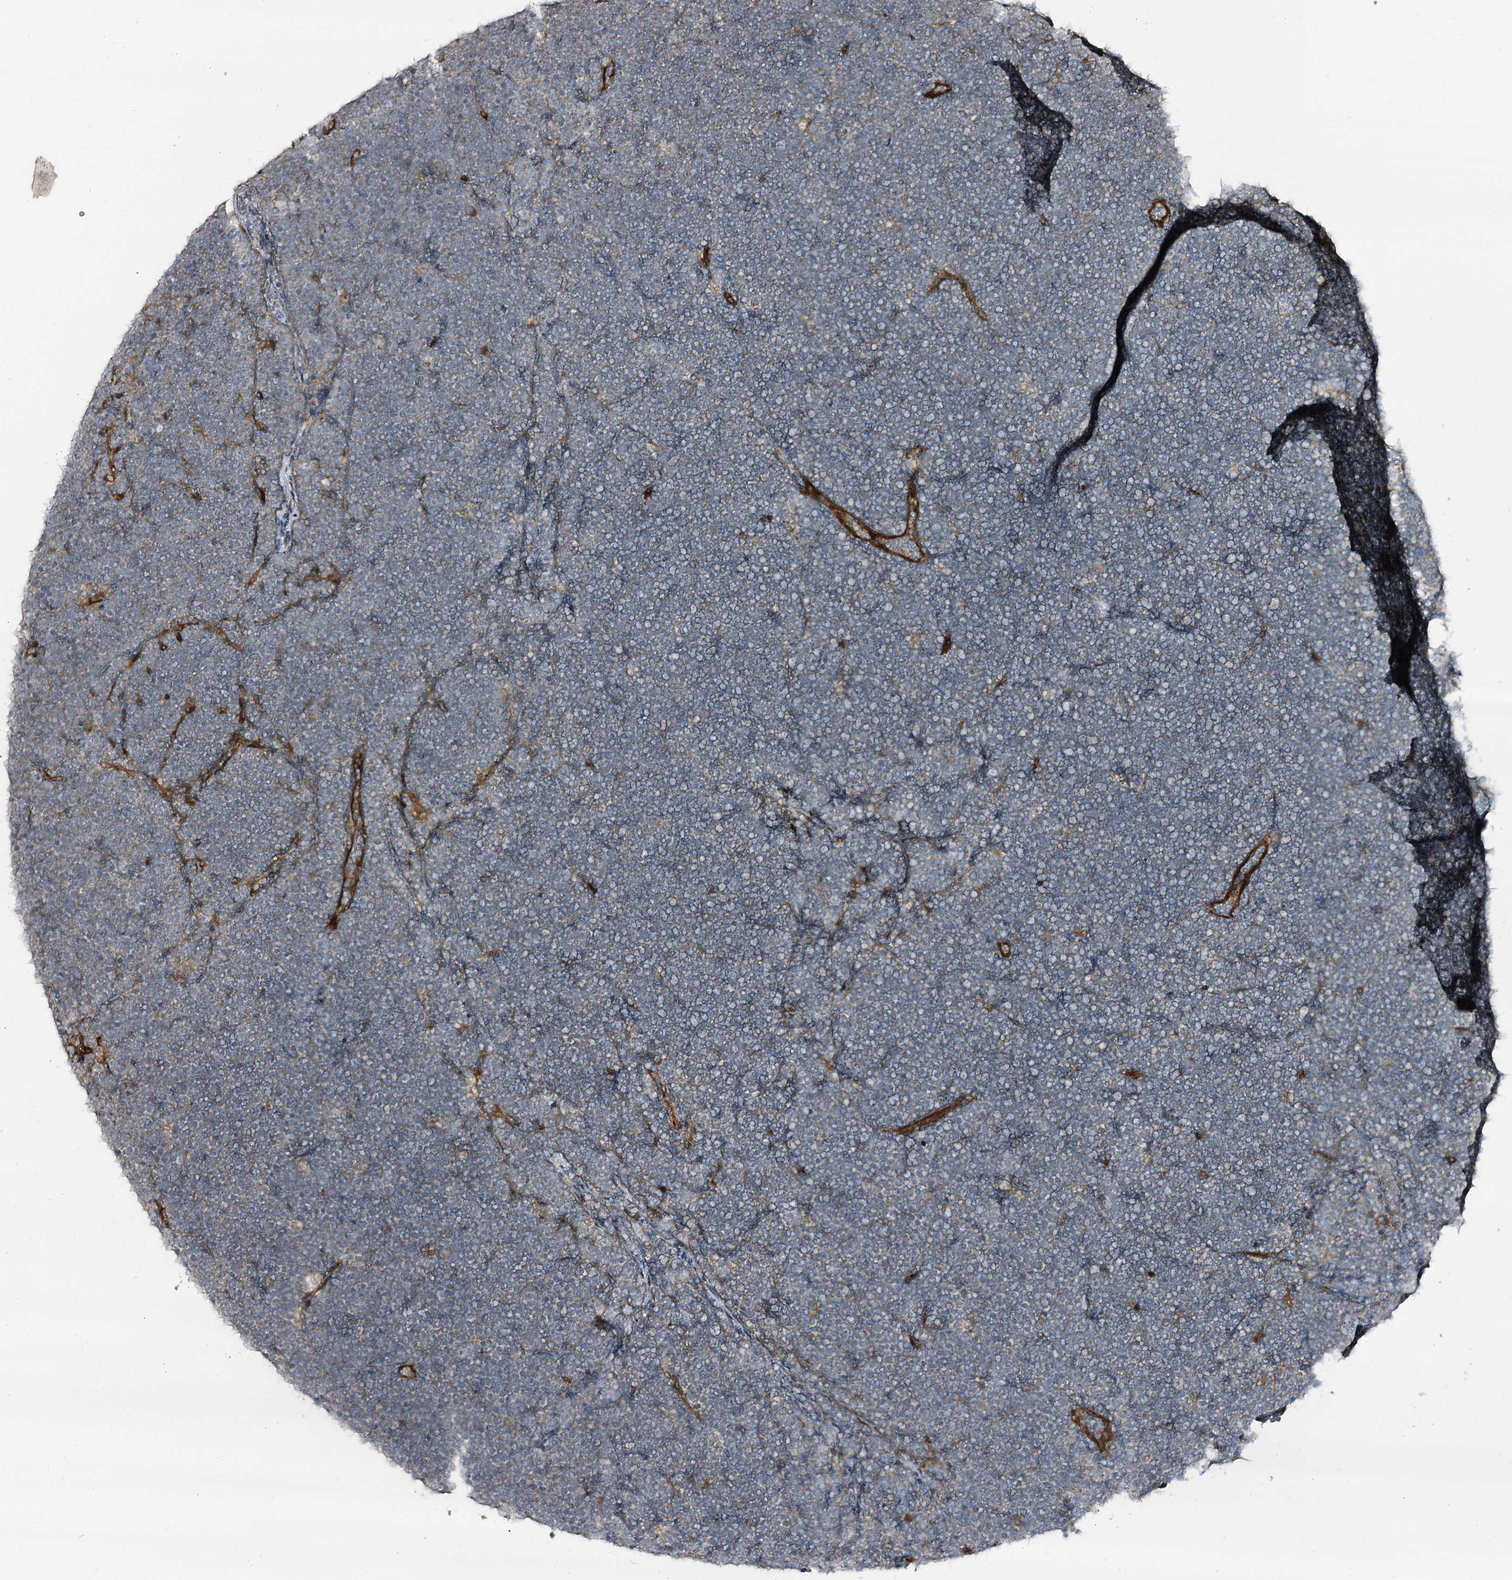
{"staining": {"intensity": "negative", "quantity": "none", "location": "none"}, "tissue": "lymphoma", "cell_type": "Tumor cells", "image_type": "cancer", "snomed": [{"axis": "morphology", "description": "Malignant lymphoma, non-Hodgkin's type, High grade"}, {"axis": "topography", "description": "Lymph node"}], "caption": "Immunohistochemistry (IHC) of high-grade malignant lymphoma, non-Hodgkin's type demonstrates no expression in tumor cells.", "gene": "C11orf80", "patient": {"sex": "male", "age": 13}}